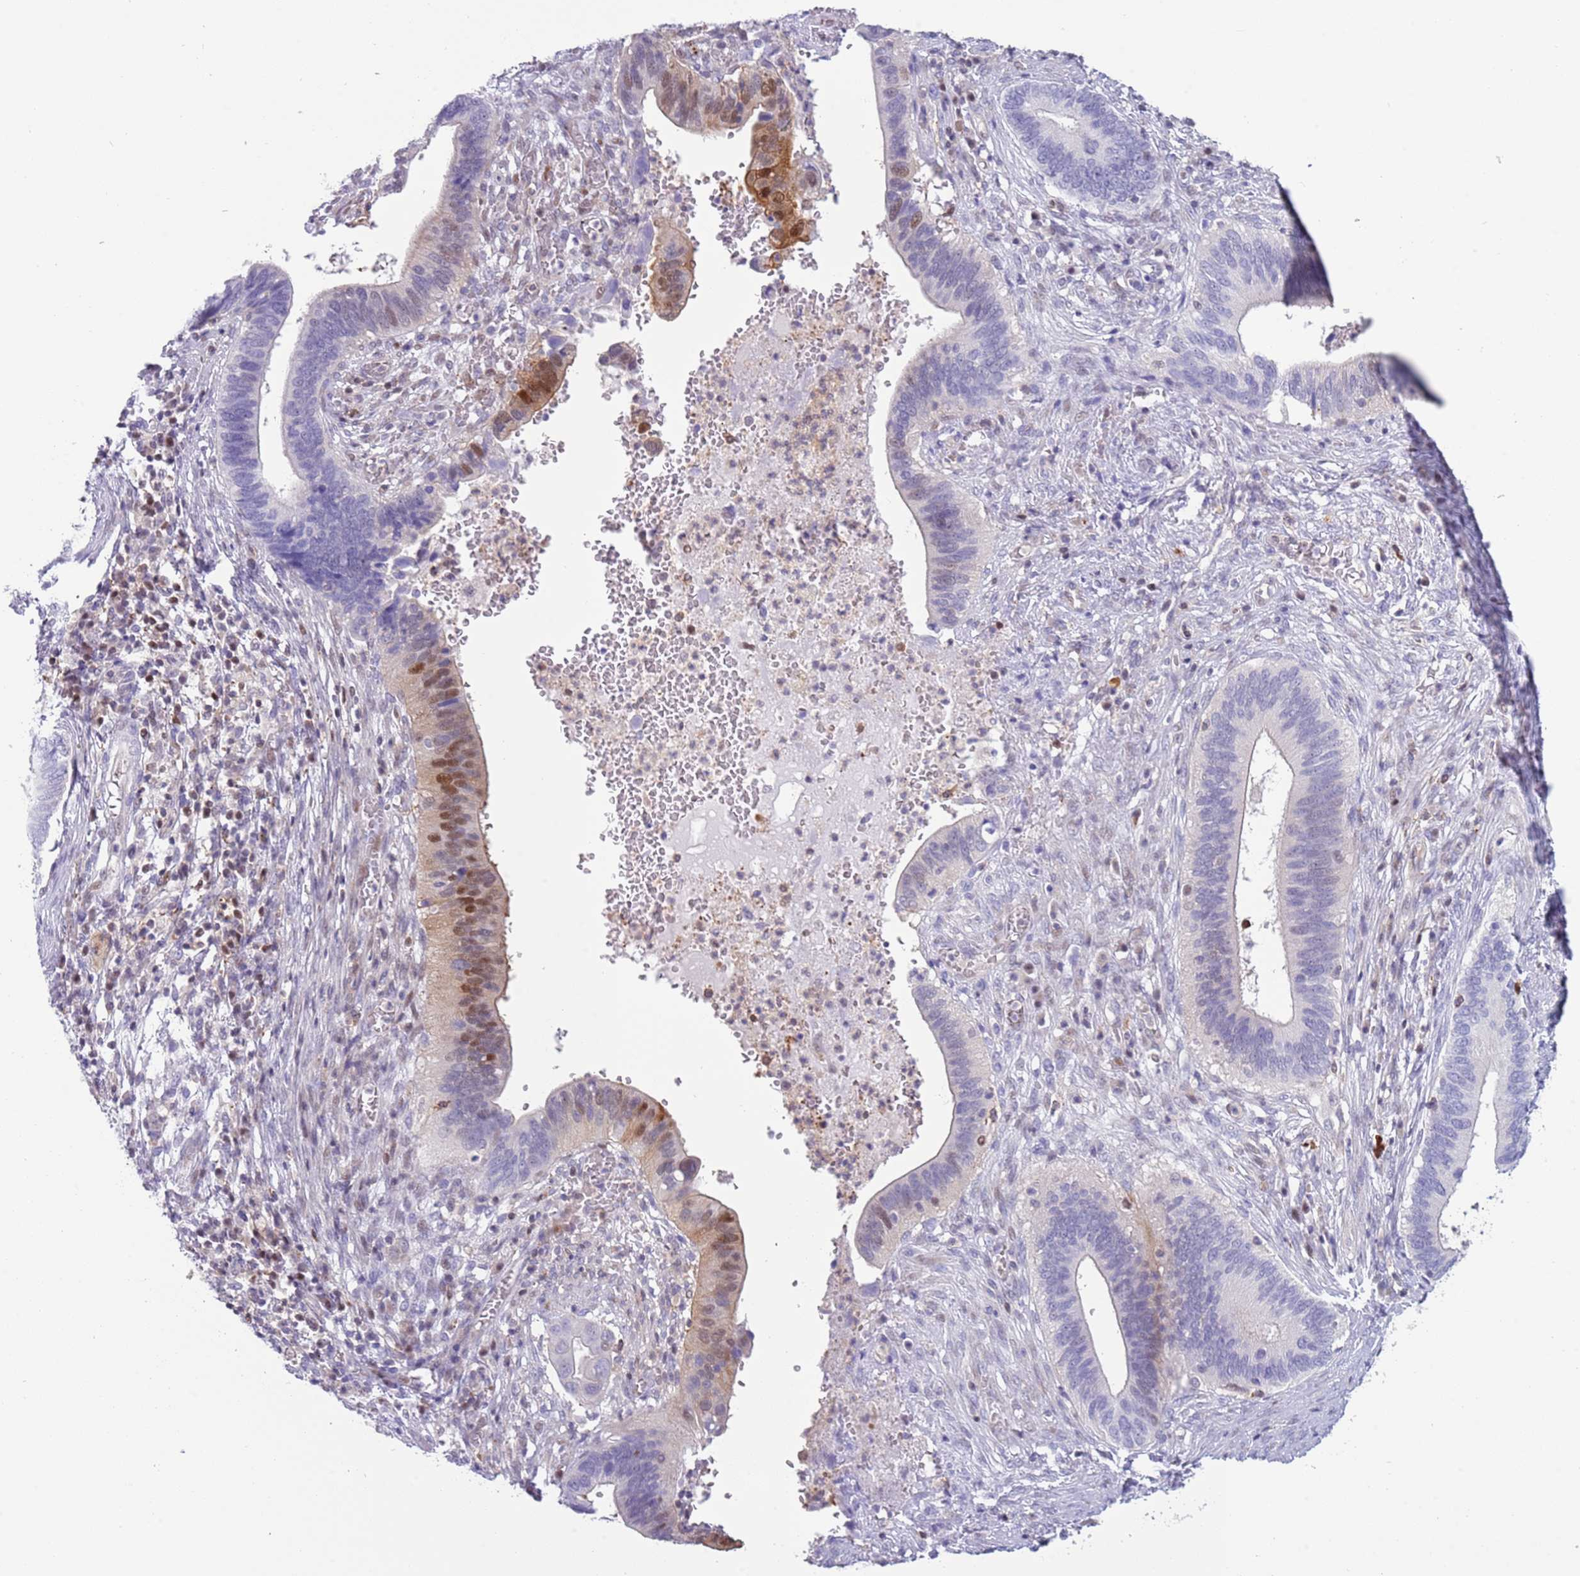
{"staining": {"intensity": "moderate", "quantity": "<25%", "location": "nuclear"}, "tissue": "cervical cancer", "cell_type": "Tumor cells", "image_type": "cancer", "snomed": [{"axis": "morphology", "description": "Adenocarcinoma, NOS"}, {"axis": "topography", "description": "Cervix"}], "caption": "A low amount of moderate nuclear staining is appreciated in approximately <25% of tumor cells in adenocarcinoma (cervical) tissue.", "gene": "NBPF6", "patient": {"sex": "female", "age": 42}}